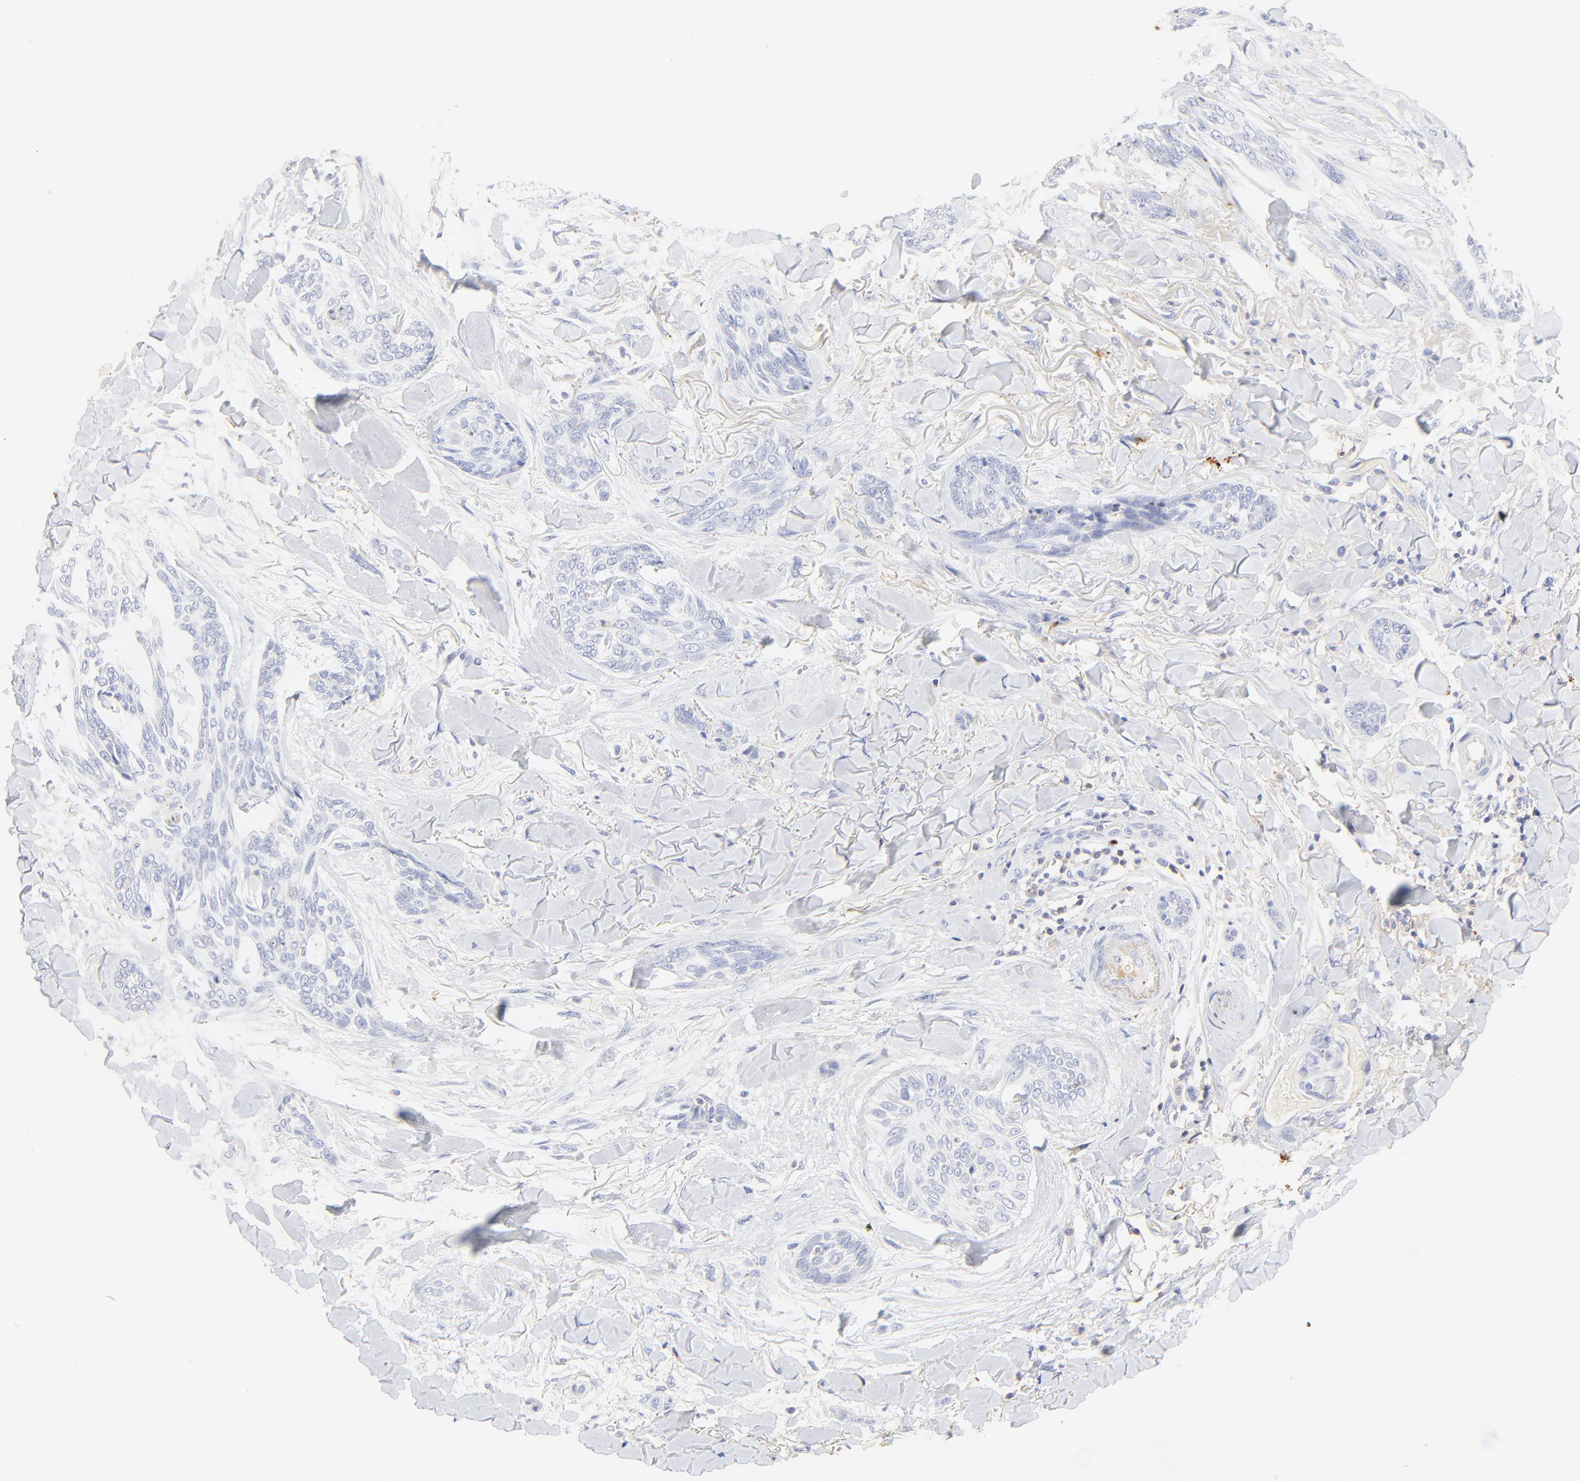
{"staining": {"intensity": "negative", "quantity": "none", "location": "none"}, "tissue": "skin cancer", "cell_type": "Tumor cells", "image_type": "cancer", "snomed": [{"axis": "morphology", "description": "Normal tissue, NOS"}, {"axis": "morphology", "description": "Basal cell carcinoma"}, {"axis": "topography", "description": "Skin"}], "caption": "A histopathology image of human basal cell carcinoma (skin) is negative for staining in tumor cells.", "gene": "MDGA2", "patient": {"sex": "female", "age": 71}}